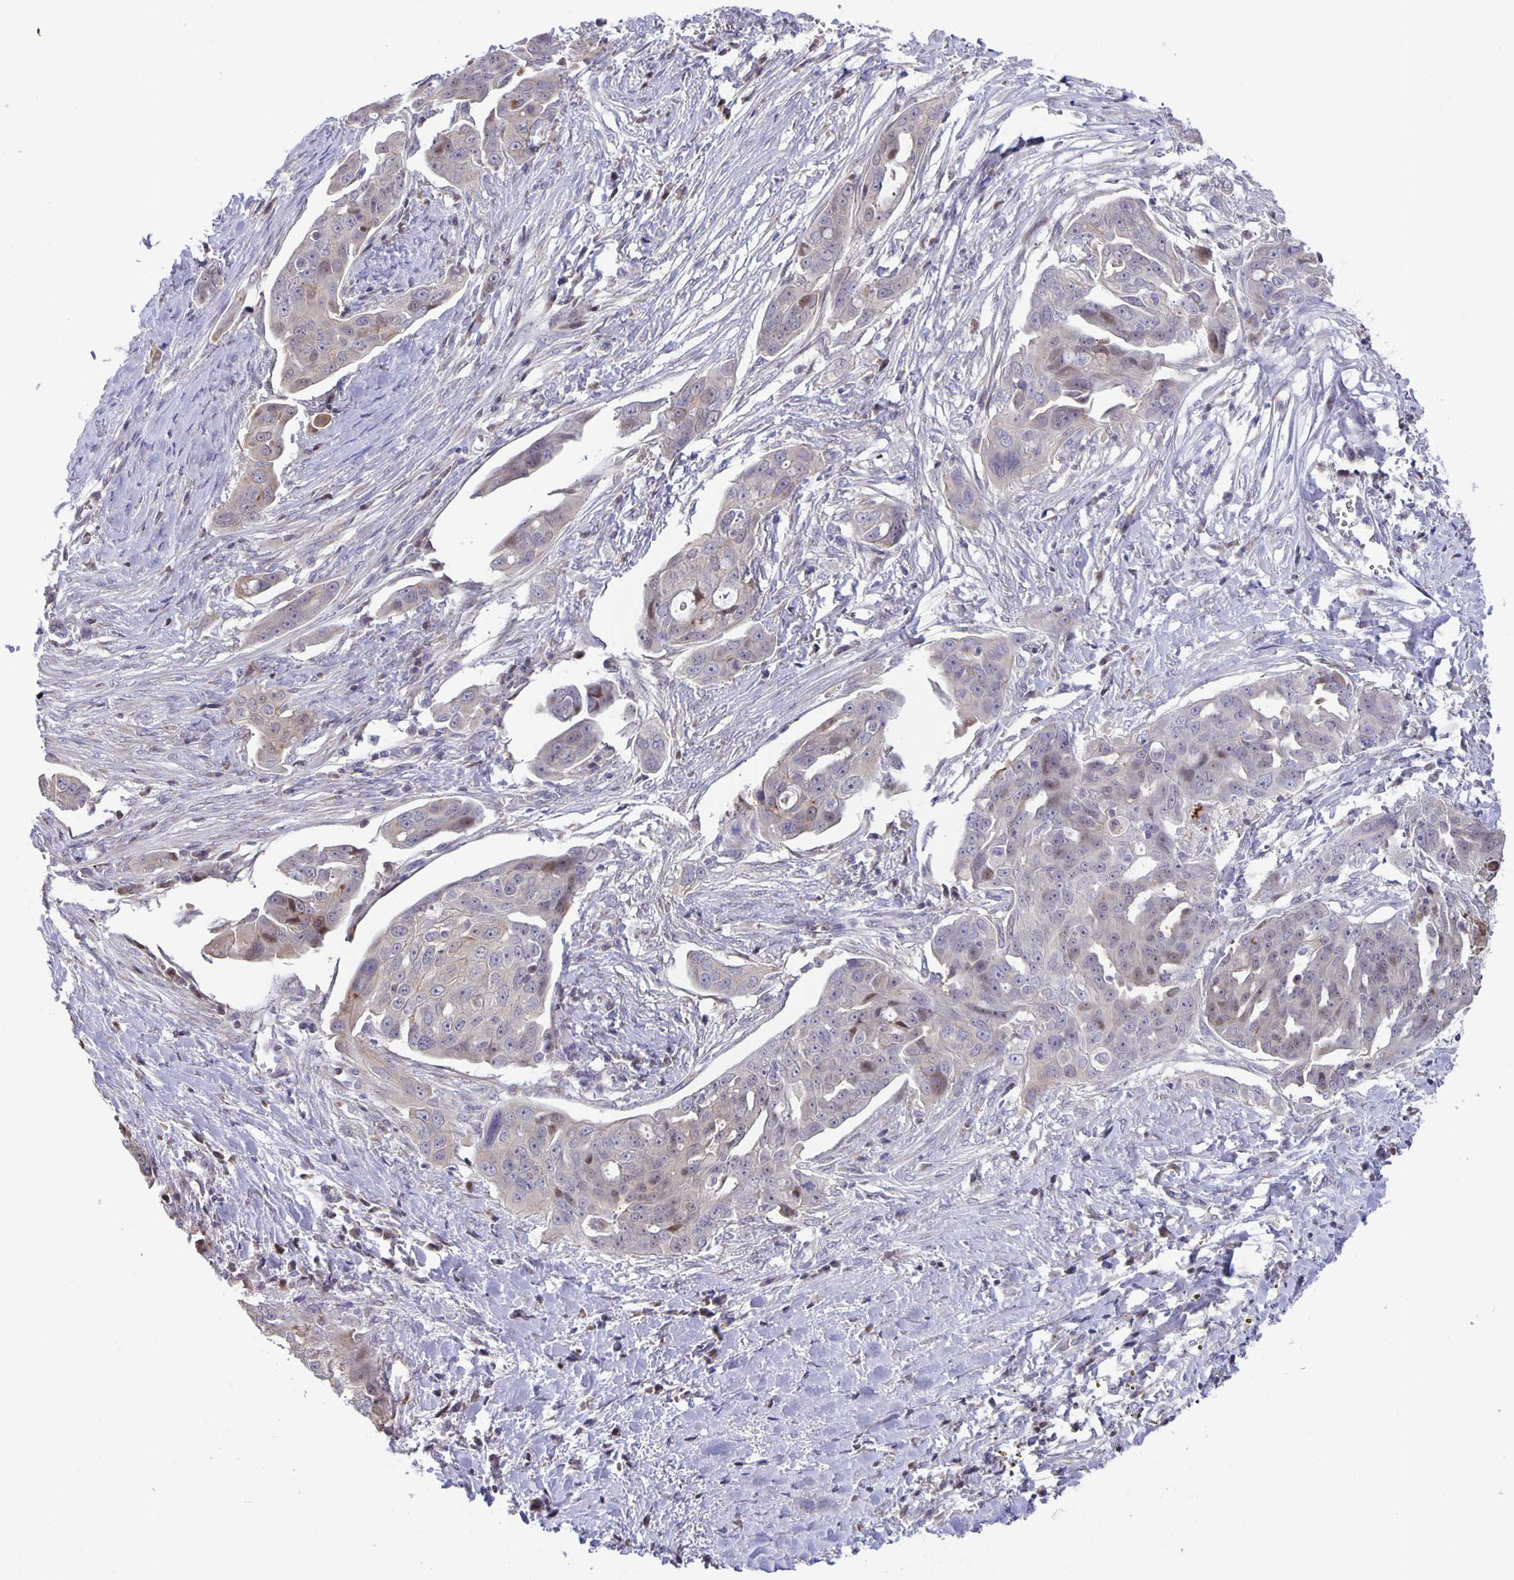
{"staining": {"intensity": "weak", "quantity": "<25%", "location": "nuclear"}, "tissue": "ovarian cancer", "cell_type": "Tumor cells", "image_type": "cancer", "snomed": [{"axis": "morphology", "description": "Carcinoma, endometroid"}, {"axis": "topography", "description": "Ovary"}], "caption": "Human ovarian cancer (endometroid carcinoma) stained for a protein using IHC reveals no expression in tumor cells.", "gene": "MAPK12", "patient": {"sex": "female", "age": 70}}